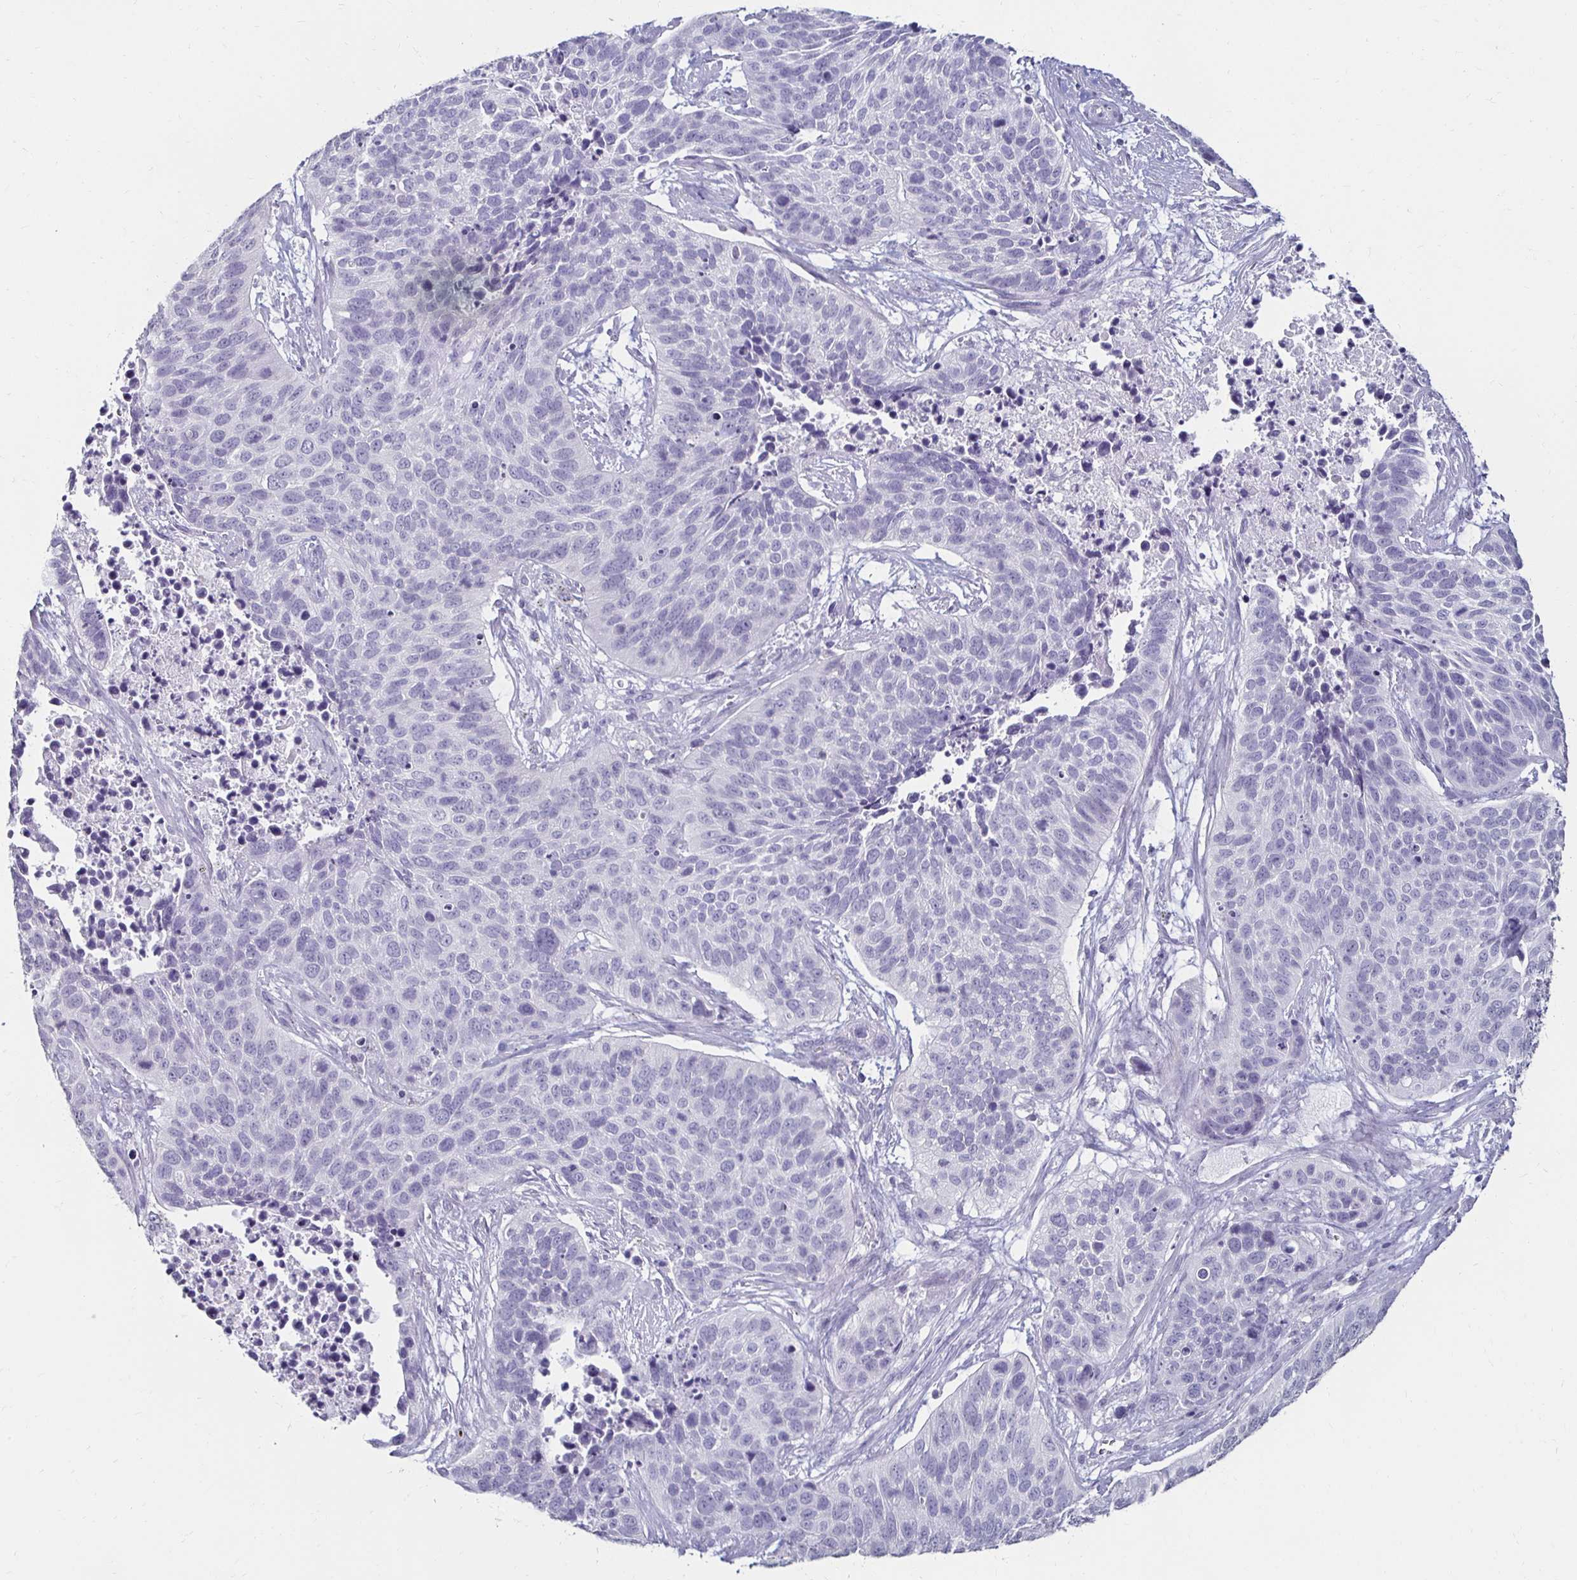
{"staining": {"intensity": "negative", "quantity": "none", "location": "none"}, "tissue": "lung cancer", "cell_type": "Tumor cells", "image_type": "cancer", "snomed": [{"axis": "morphology", "description": "Squamous cell carcinoma, NOS"}, {"axis": "topography", "description": "Lung"}], "caption": "Histopathology image shows no protein staining in tumor cells of lung cancer tissue.", "gene": "TOMM34", "patient": {"sex": "male", "age": 62}}